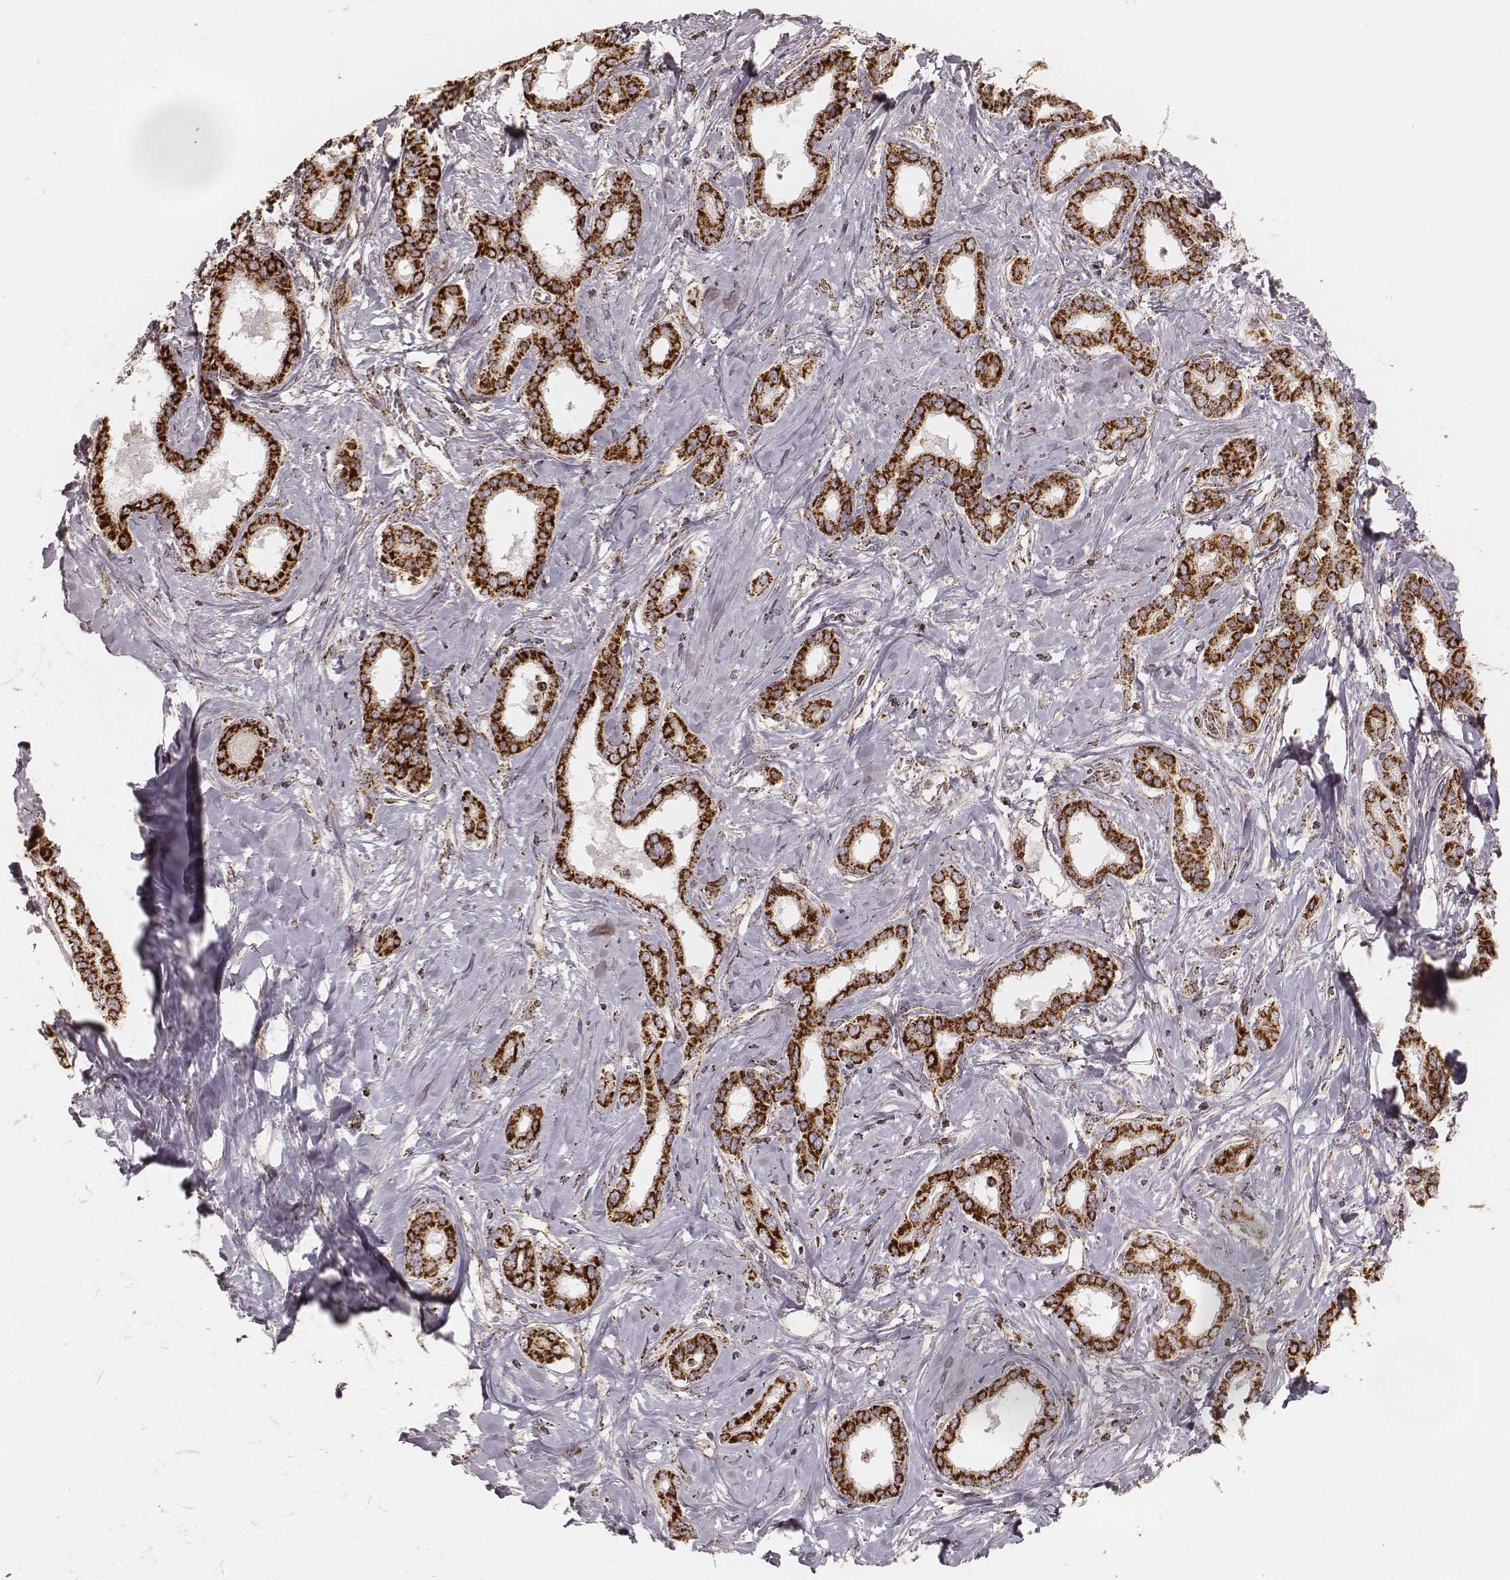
{"staining": {"intensity": "strong", "quantity": ">75%", "location": "cytoplasmic/membranous"}, "tissue": "liver cancer", "cell_type": "Tumor cells", "image_type": "cancer", "snomed": [{"axis": "morphology", "description": "Cholangiocarcinoma"}, {"axis": "topography", "description": "Liver"}], "caption": "This image reveals immunohistochemistry (IHC) staining of liver cholangiocarcinoma, with high strong cytoplasmic/membranous positivity in about >75% of tumor cells.", "gene": "CS", "patient": {"sex": "female", "age": 47}}